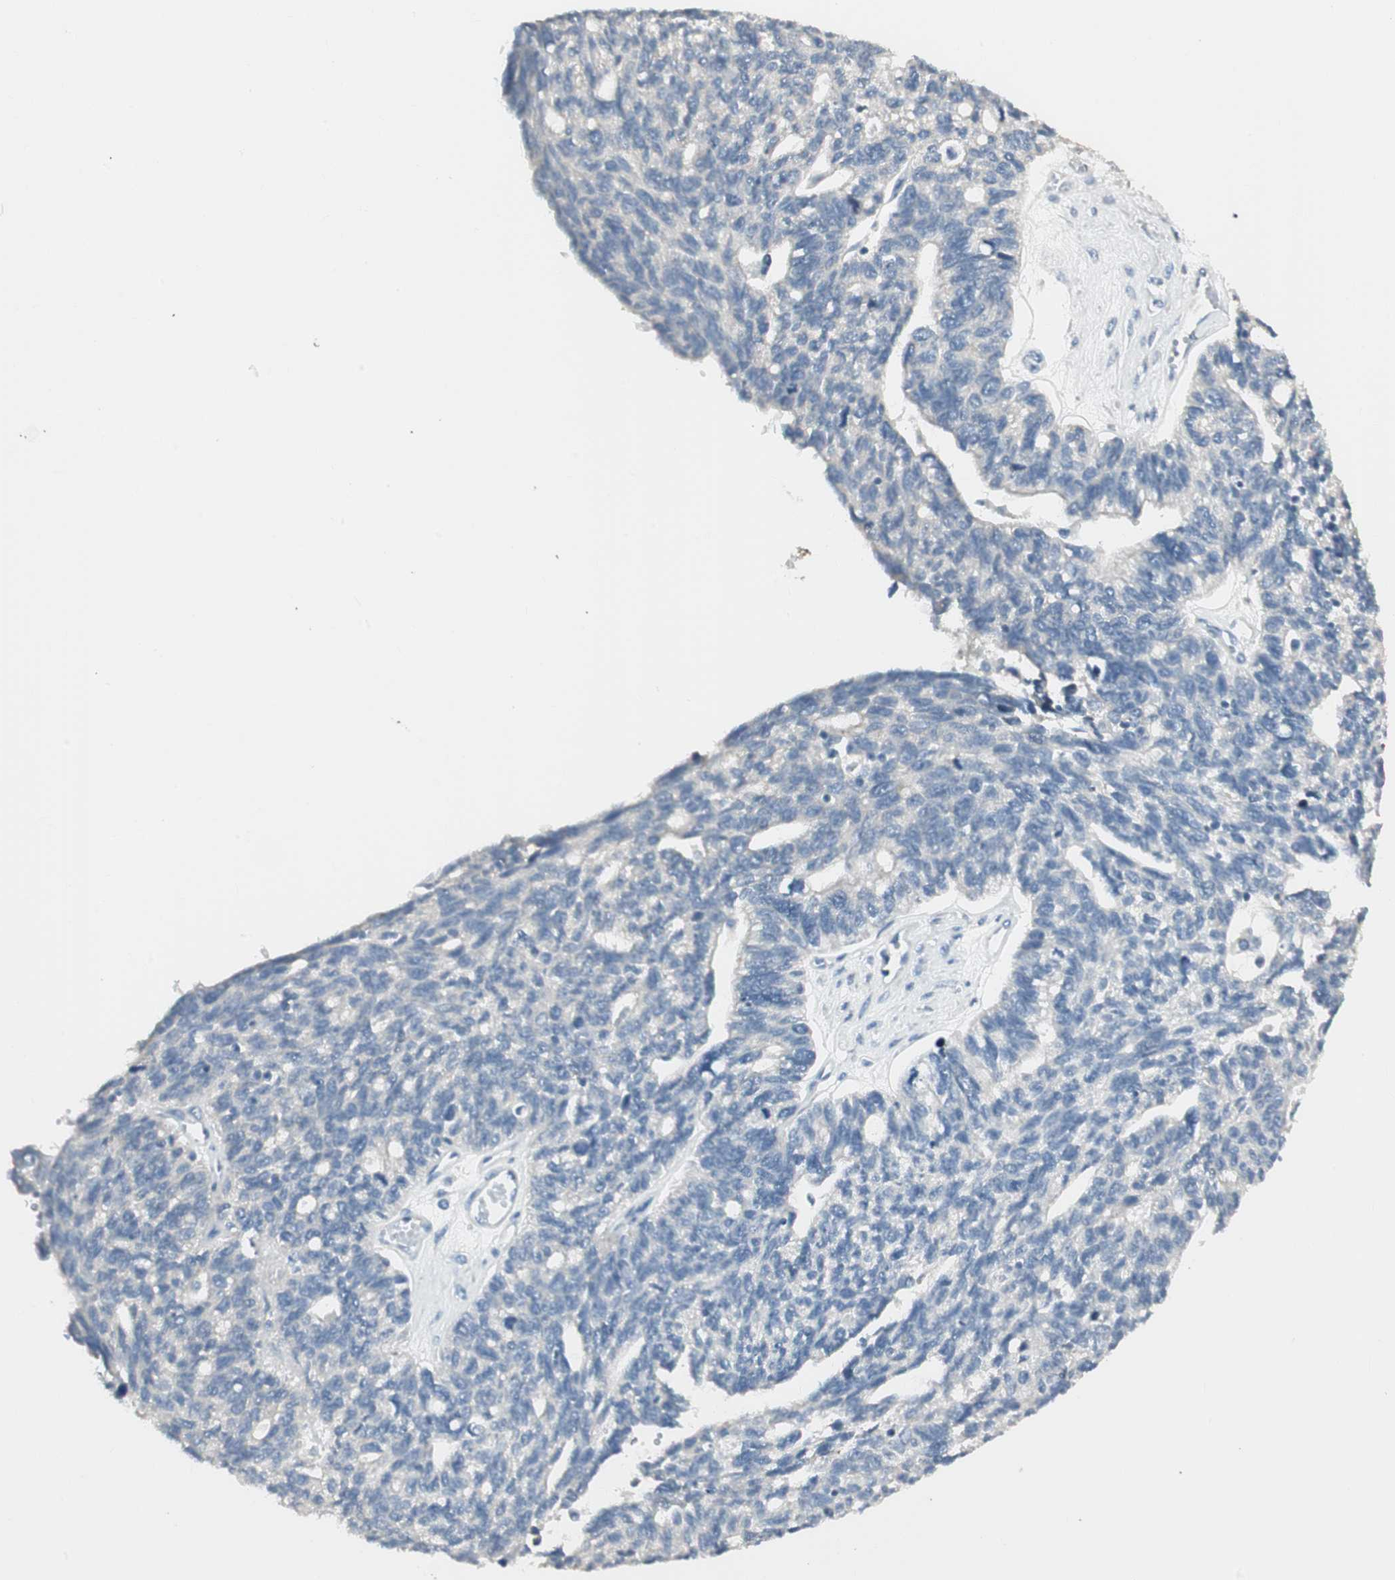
{"staining": {"intensity": "negative", "quantity": "none", "location": "none"}, "tissue": "ovarian cancer", "cell_type": "Tumor cells", "image_type": "cancer", "snomed": [{"axis": "morphology", "description": "Cystadenocarcinoma, serous, NOS"}, {"axis": "topography", "description": "Ovary"}], "caption": "High power microscopy micrograph of an immunohistochemistry photomicrograph of ovarian serous cystadenocarcinoma, revealing no significant expression in tumor cells.", "gene": "SPINK4", "patient": {"sex": "female", "age": 79}}